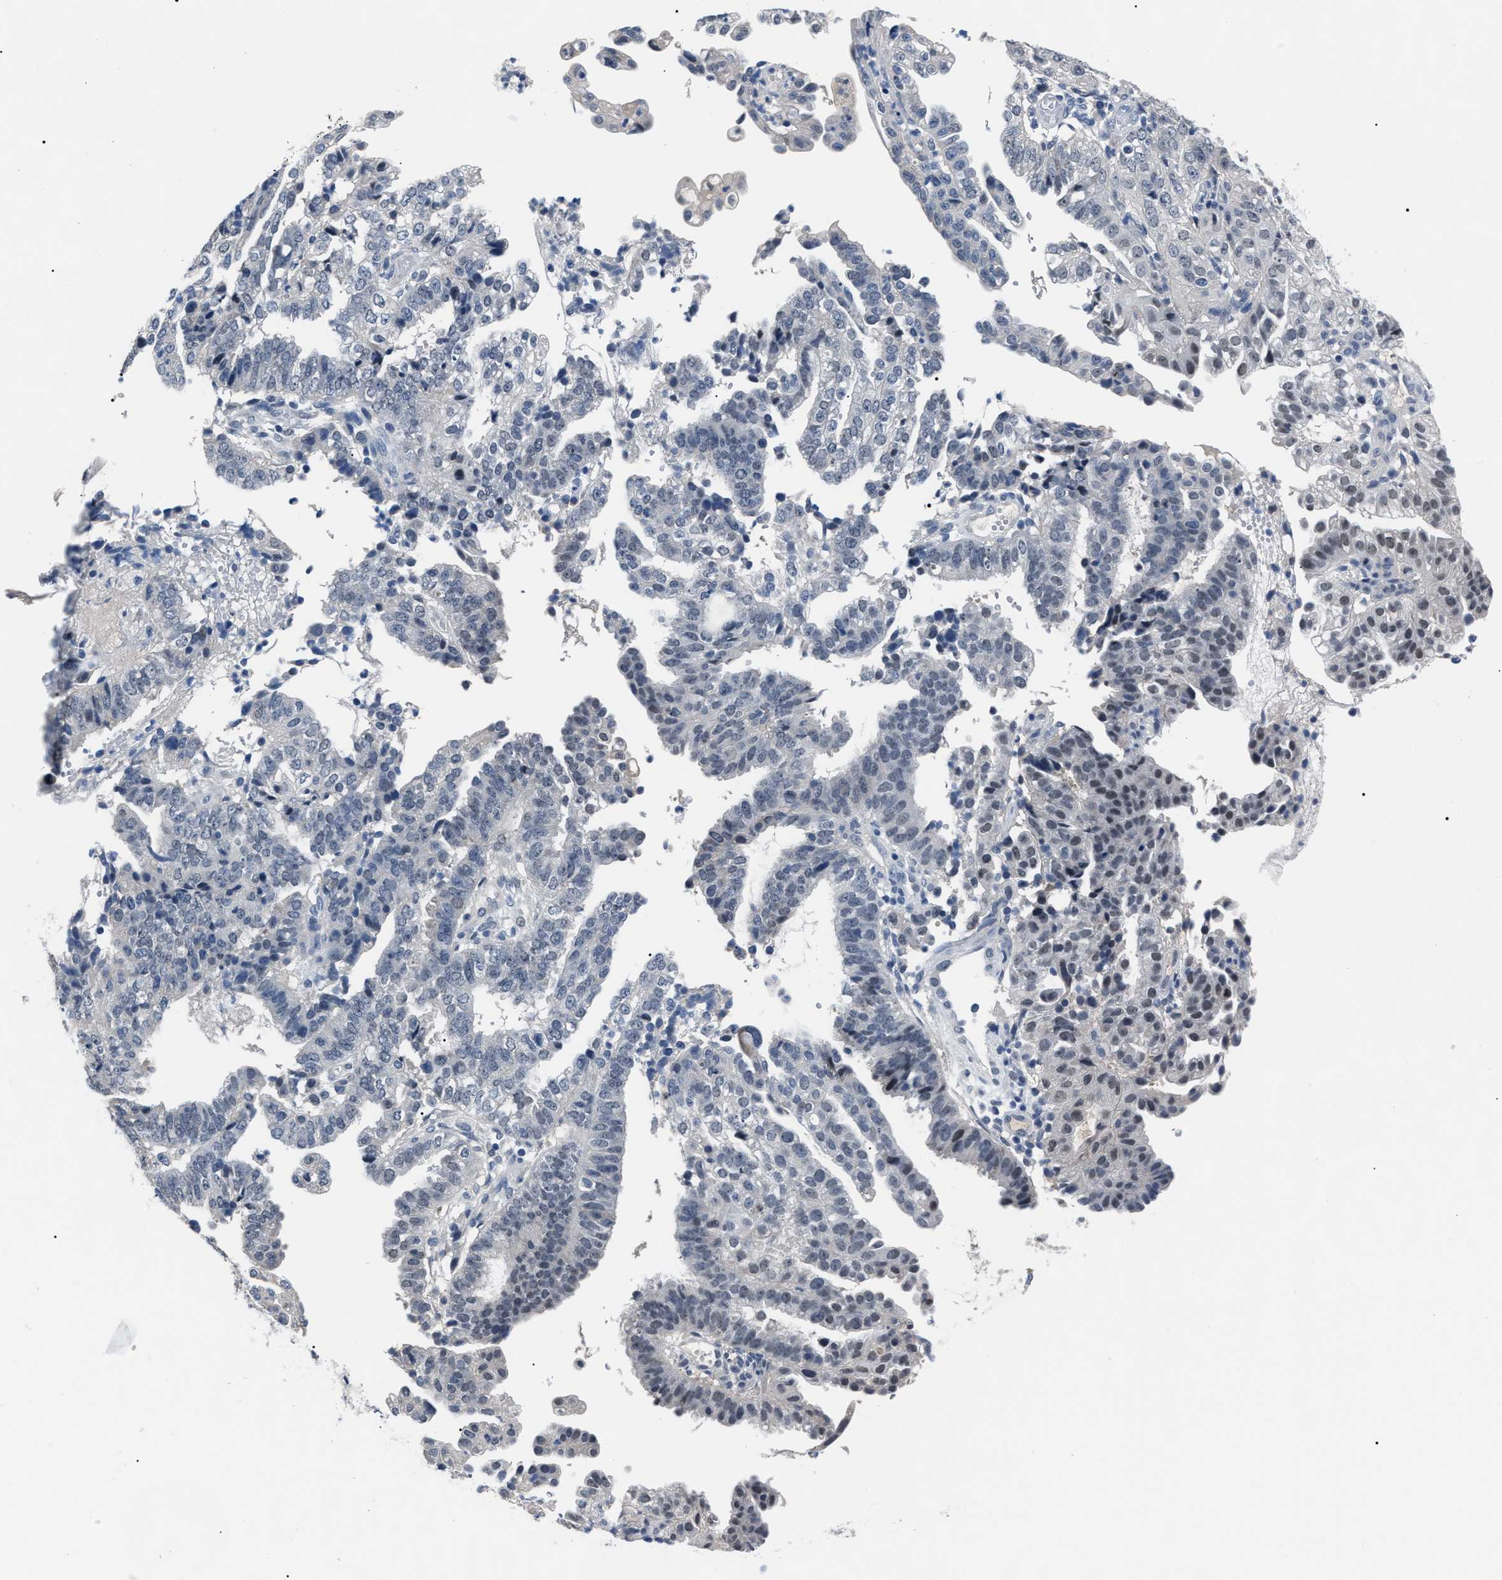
{"staining": {"intensity": "weak", "quantity": "<25%", "location": "nuclear"}, "tissue": "endometrial cancer", "cell_type": "Tumor cells", "image_type": "cancer", "snomed": [{"axis": "morphology", "description": "Adenocarcinoma, NOS"}, {"axis": "topography", "description": "Endometrium"}], "caption": "Tumor cells are negative for brown protein staining in endometrial cancer.", "gene": "LRWD1", "patient": {"sex": "female", "age": 51}}